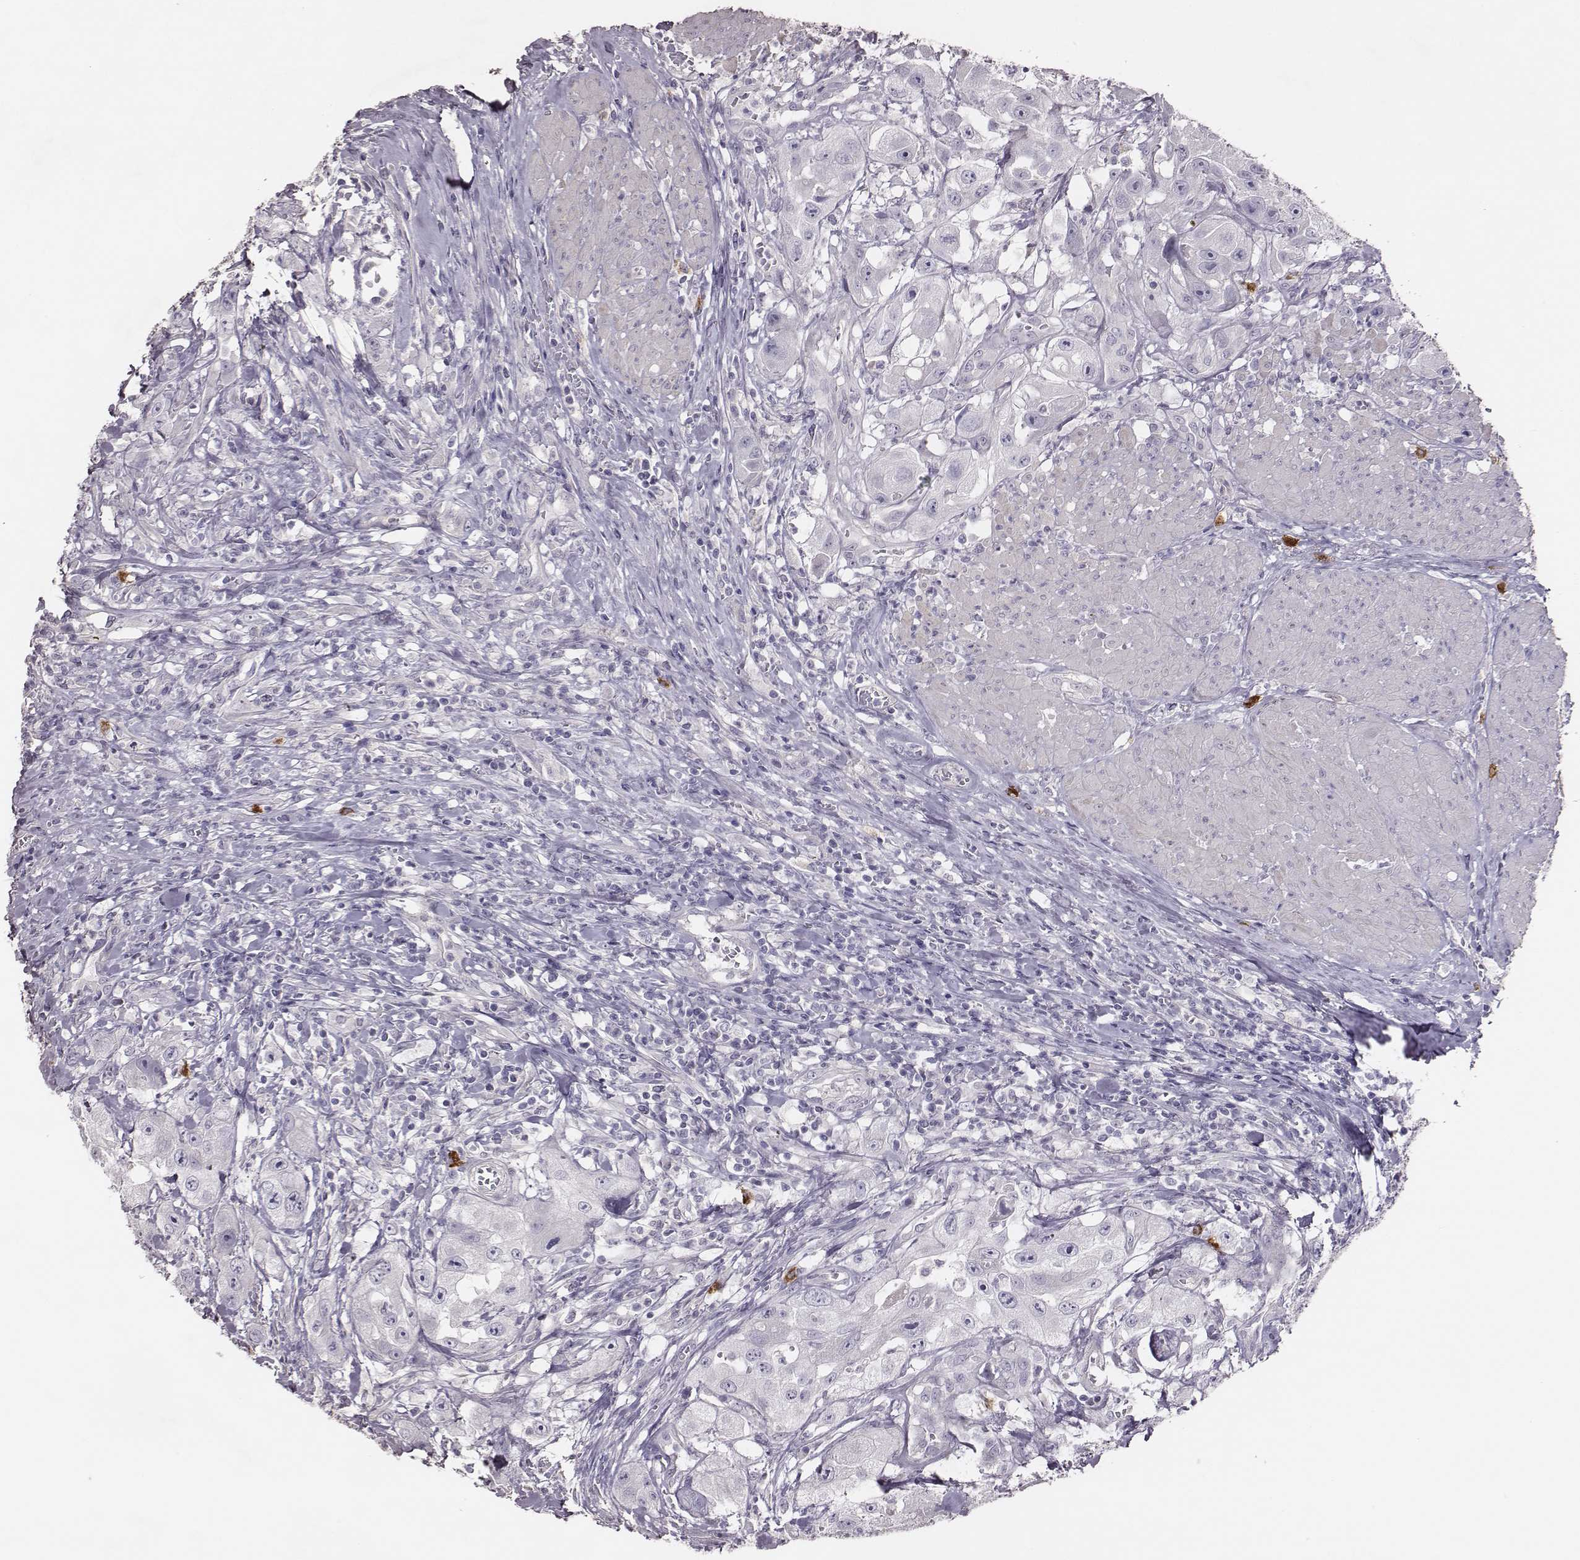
{"staining": {"intensity": "negative", "quantity": "none", "location": "none"}, "tissue": "urothelial cancer", "cell_type": "Tumor cells", "image_type": "cancer", "snomed": [{"axis": "morphology", "description": "Urothelial carcinoma, High grade"}, {"axis": "topography", "description": "Urinary bladder"}], "caption": "Urothelial carcinoma (high-grade) was stained to show a protein in brown. There is no significant staining in tumor cells. (DAB (3,3'-diaminobenzidine) immunohistochemistry (IHC), high magnification).", "gene": "P2RY10", "patient": {"sex": "male", "age": 79}}